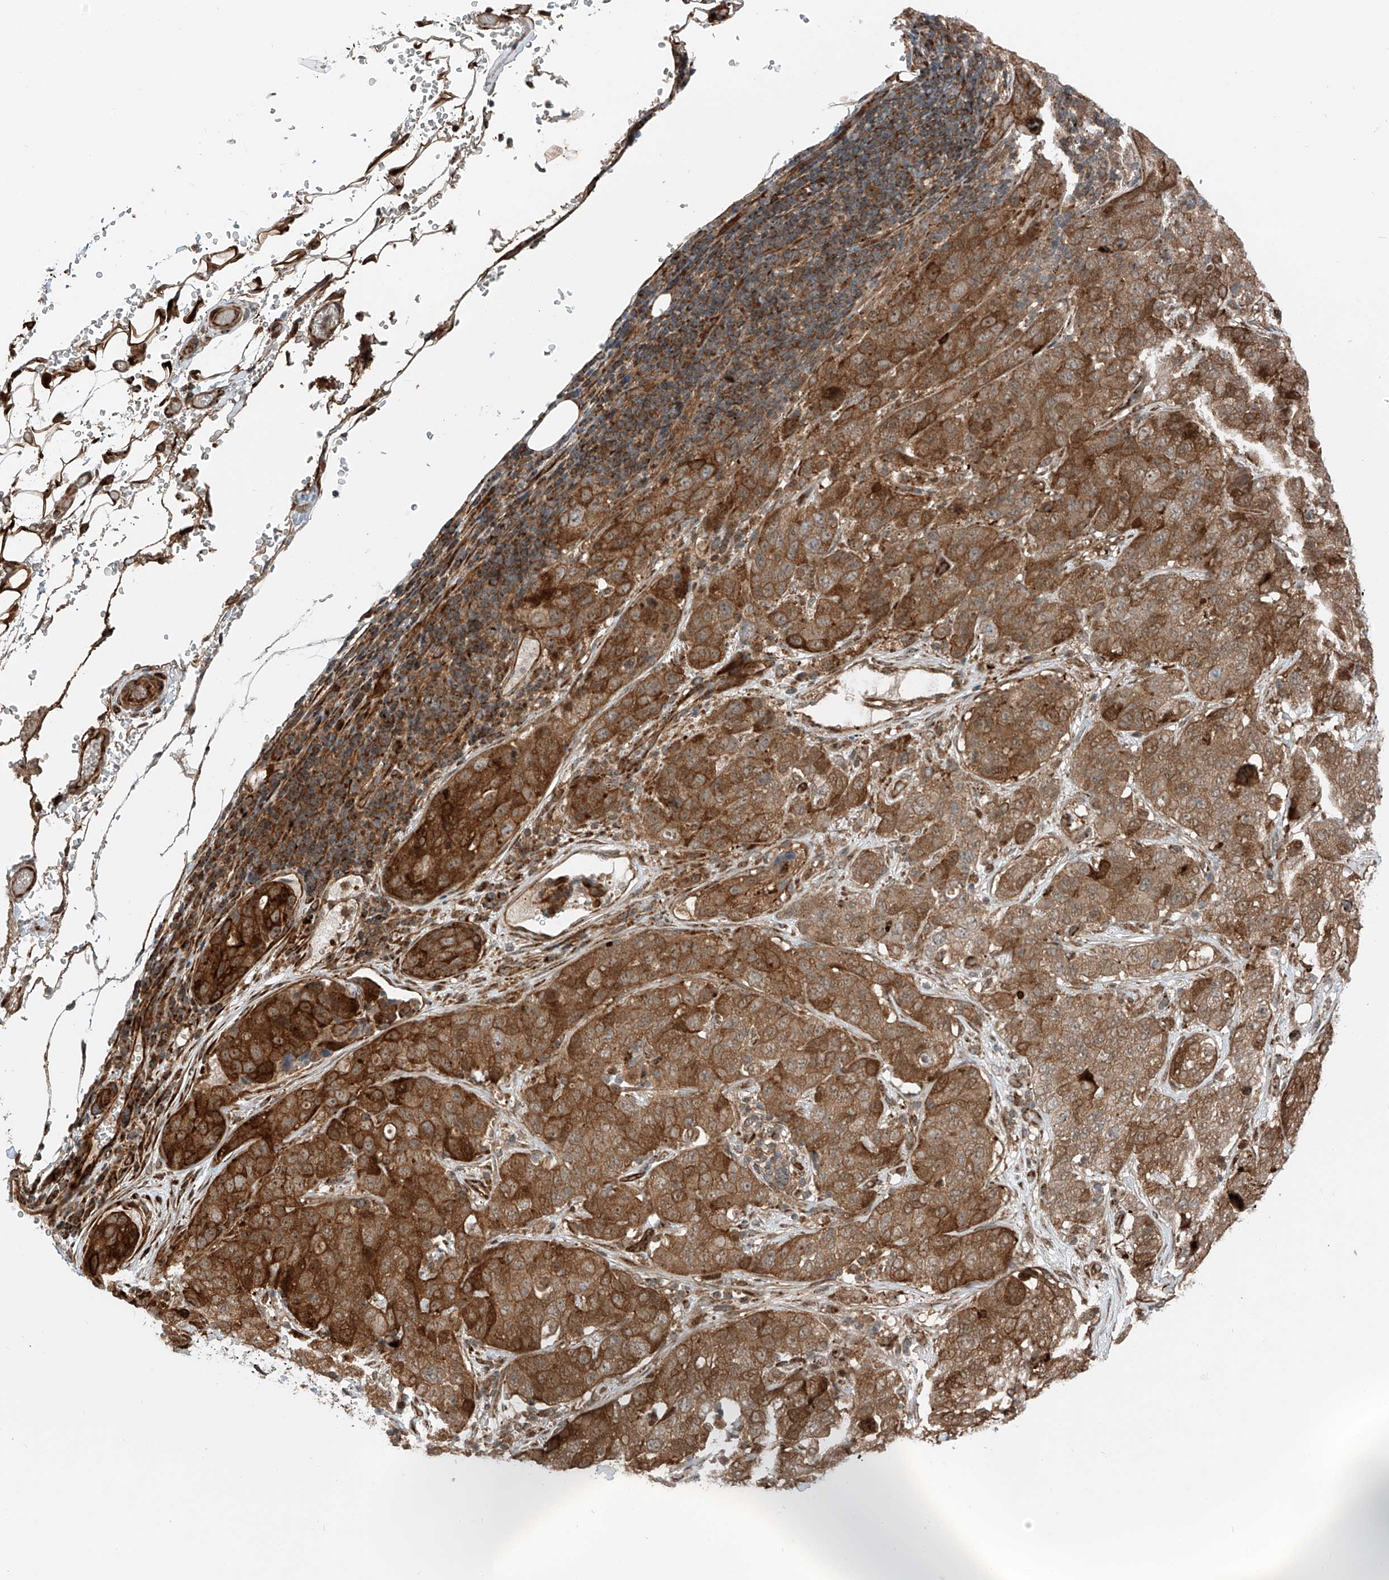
{"staining": {"intensity": "strong", "quantity": ">75%", "location": "cytoplasmic/membranous"}, "tissue": "stomach cancer", "cell_type": "Tumor cells", "image_type": "cancer", "snomed": [{"axis": "morphology", "description": "Normal tissue, NOS"}, {"axis": "morphology", "description": "Adenocarcinoma, NOS"}, {"axis": "topography", "description": "Lymph node"}, {"axis": "topography", "description": "Stomach"}], "caption": "A high-resolution micrograph shows immunohistochemistry (IHC) staining of stomach adenocarcinoma, which shows strong cytoplasmic/membranous expression in approximately >75% of tumor cells.", "gene": "USP48", "patient": {"sex": "male", "age": 48}}